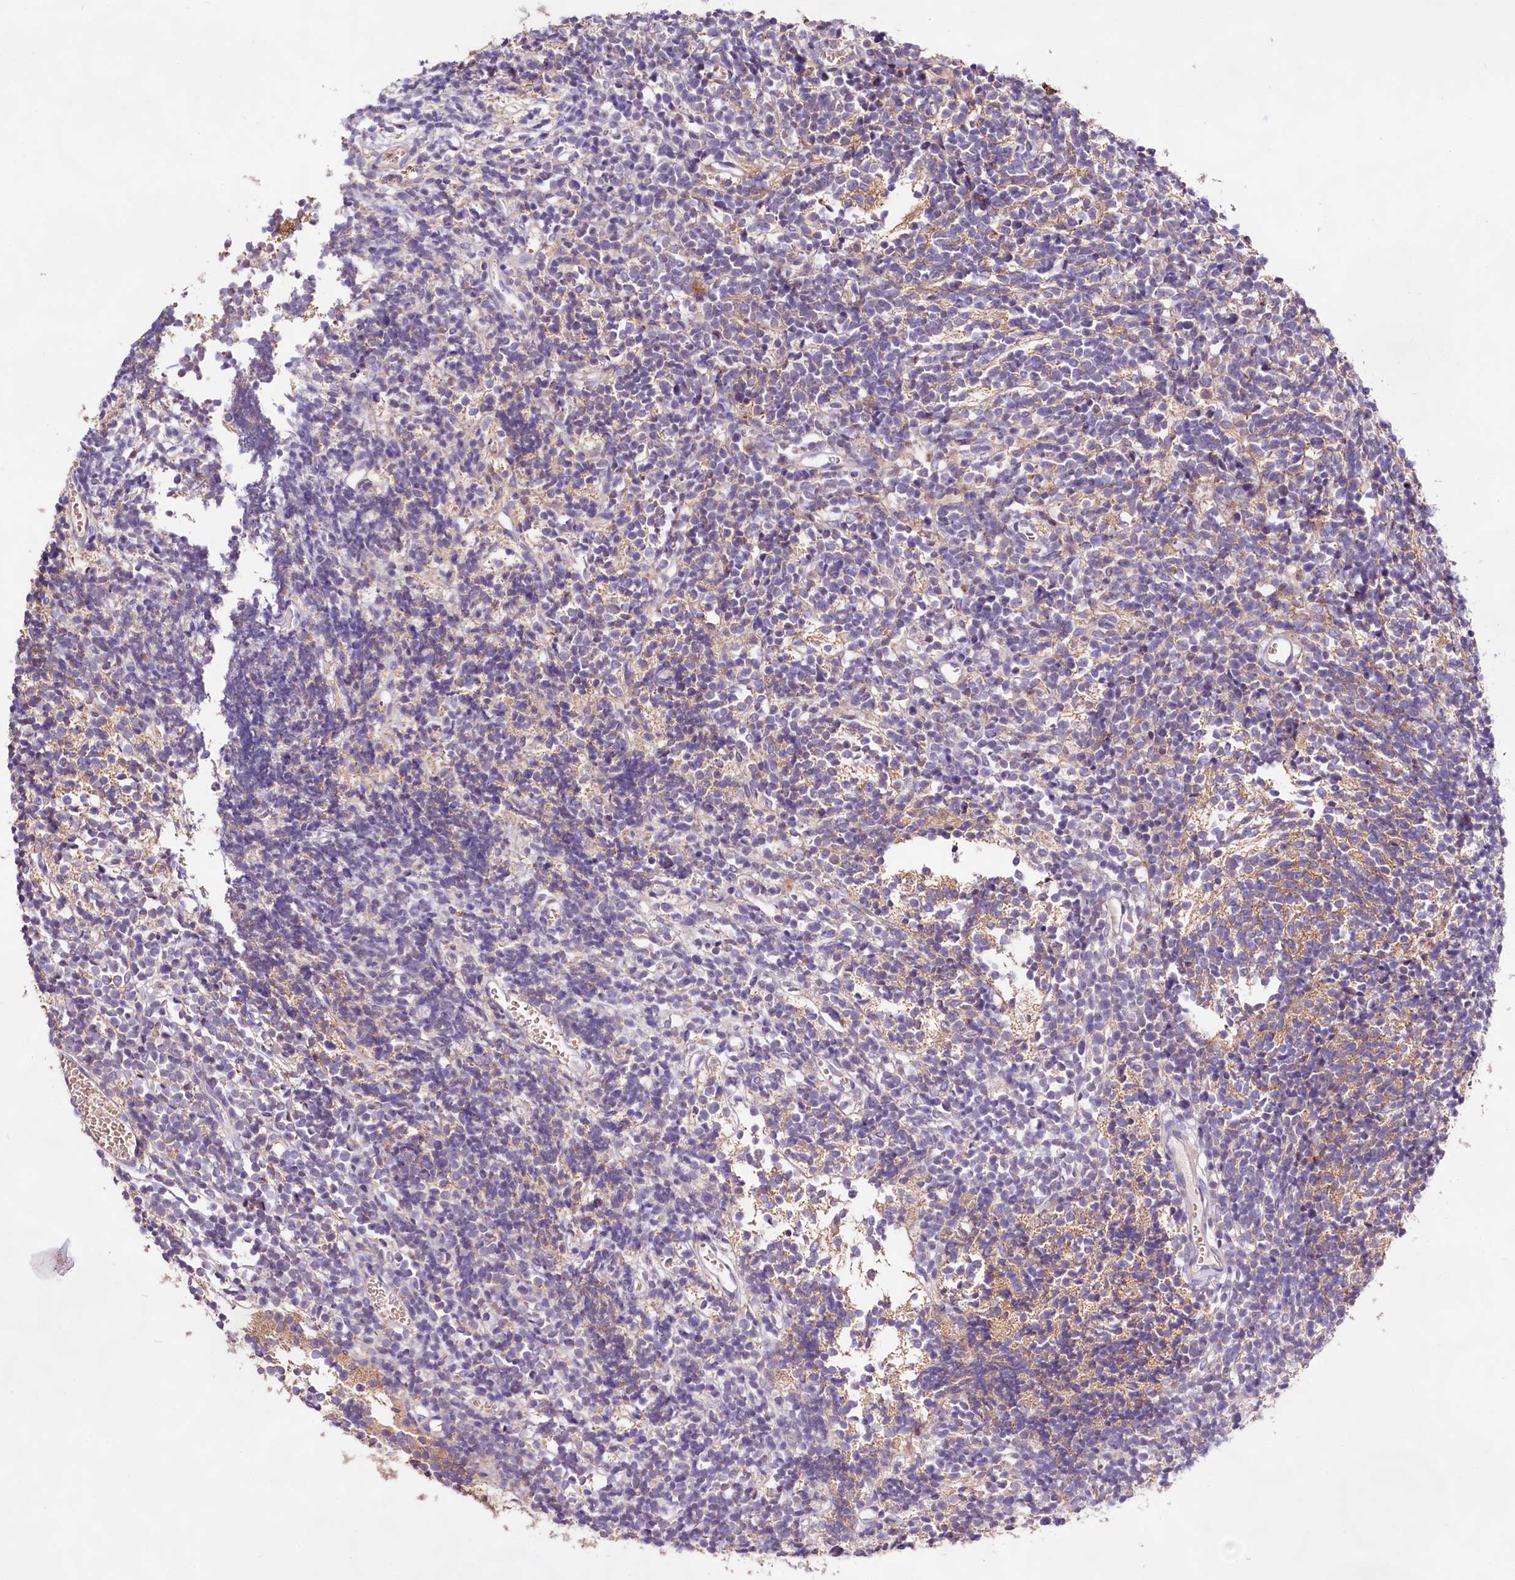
{"staining": {"intensity": "negative", "quantity": "none", "location": "none"}, "tissue": "glioma", "cell_type": "Tumor cells", "image_type": "cancer", "snomed": [{"axis": "morphology", "description": "Glioma, malignant, Low grade"}, {"axis": "topography", "description": "Brain"}], "caption": "DAB immunohistochemical staining of glioma displays no significant positivity in tumor cells.", "gene": "DMXL2", "patient": {"sex": "female", "age": 1}}